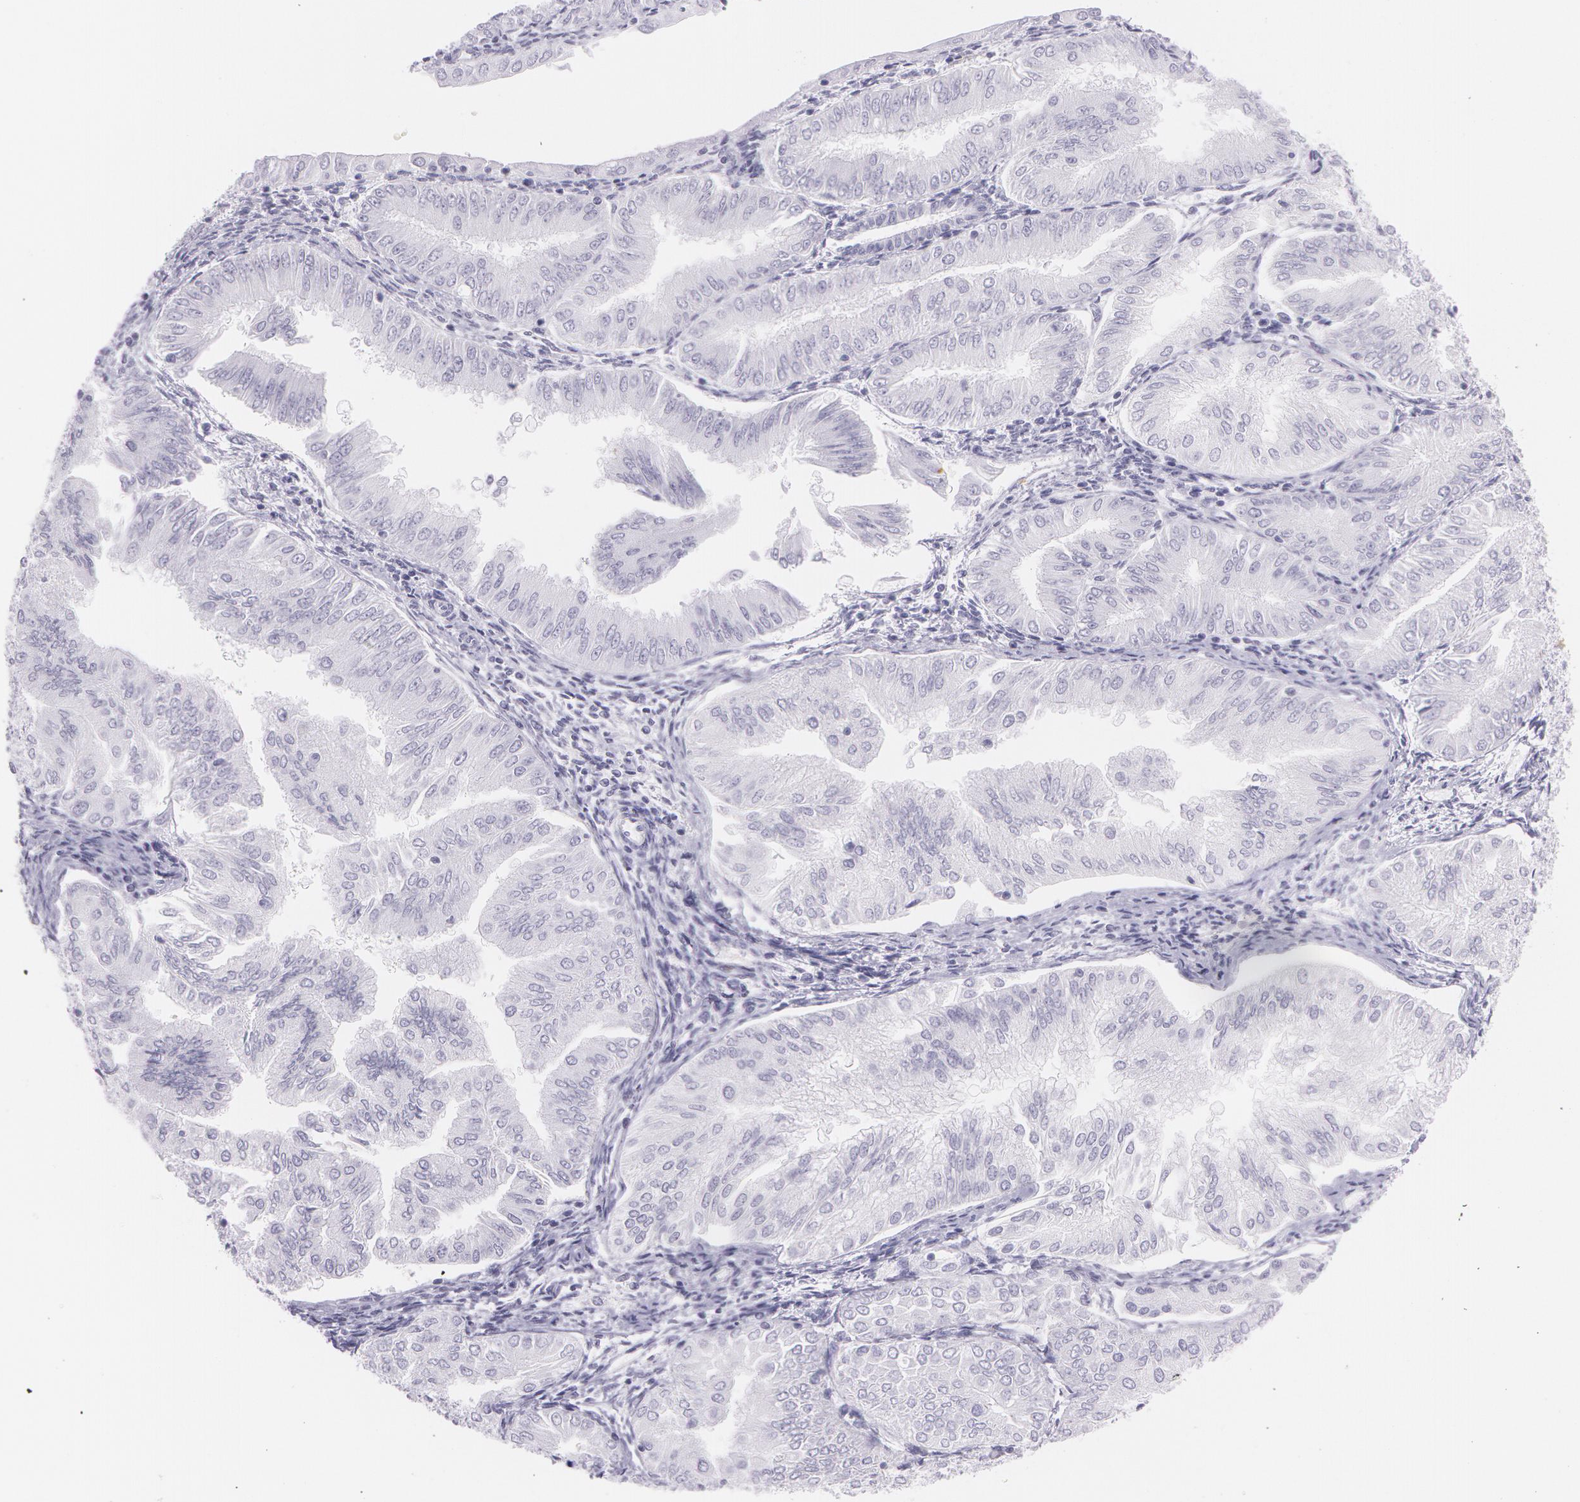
{"staining": {"intensity": "negative", "quantity": "none", "location": "none"}, "tissue": "endometrial cancer", "cell_type": "Tumor cells", "image_type": "cancer", "snomed": [{"axis": "morphology", "description": "Adenocarcinoma, NOS"}, {"axis": "topography", "description": "Endometrium"}], "caption": "An image of endometrial adenocarcinoma stained for a protein demonstrates no brown staining in tumor cells.", "gene": "SNCG", "patient": {"sex": "female", "age": 53}}